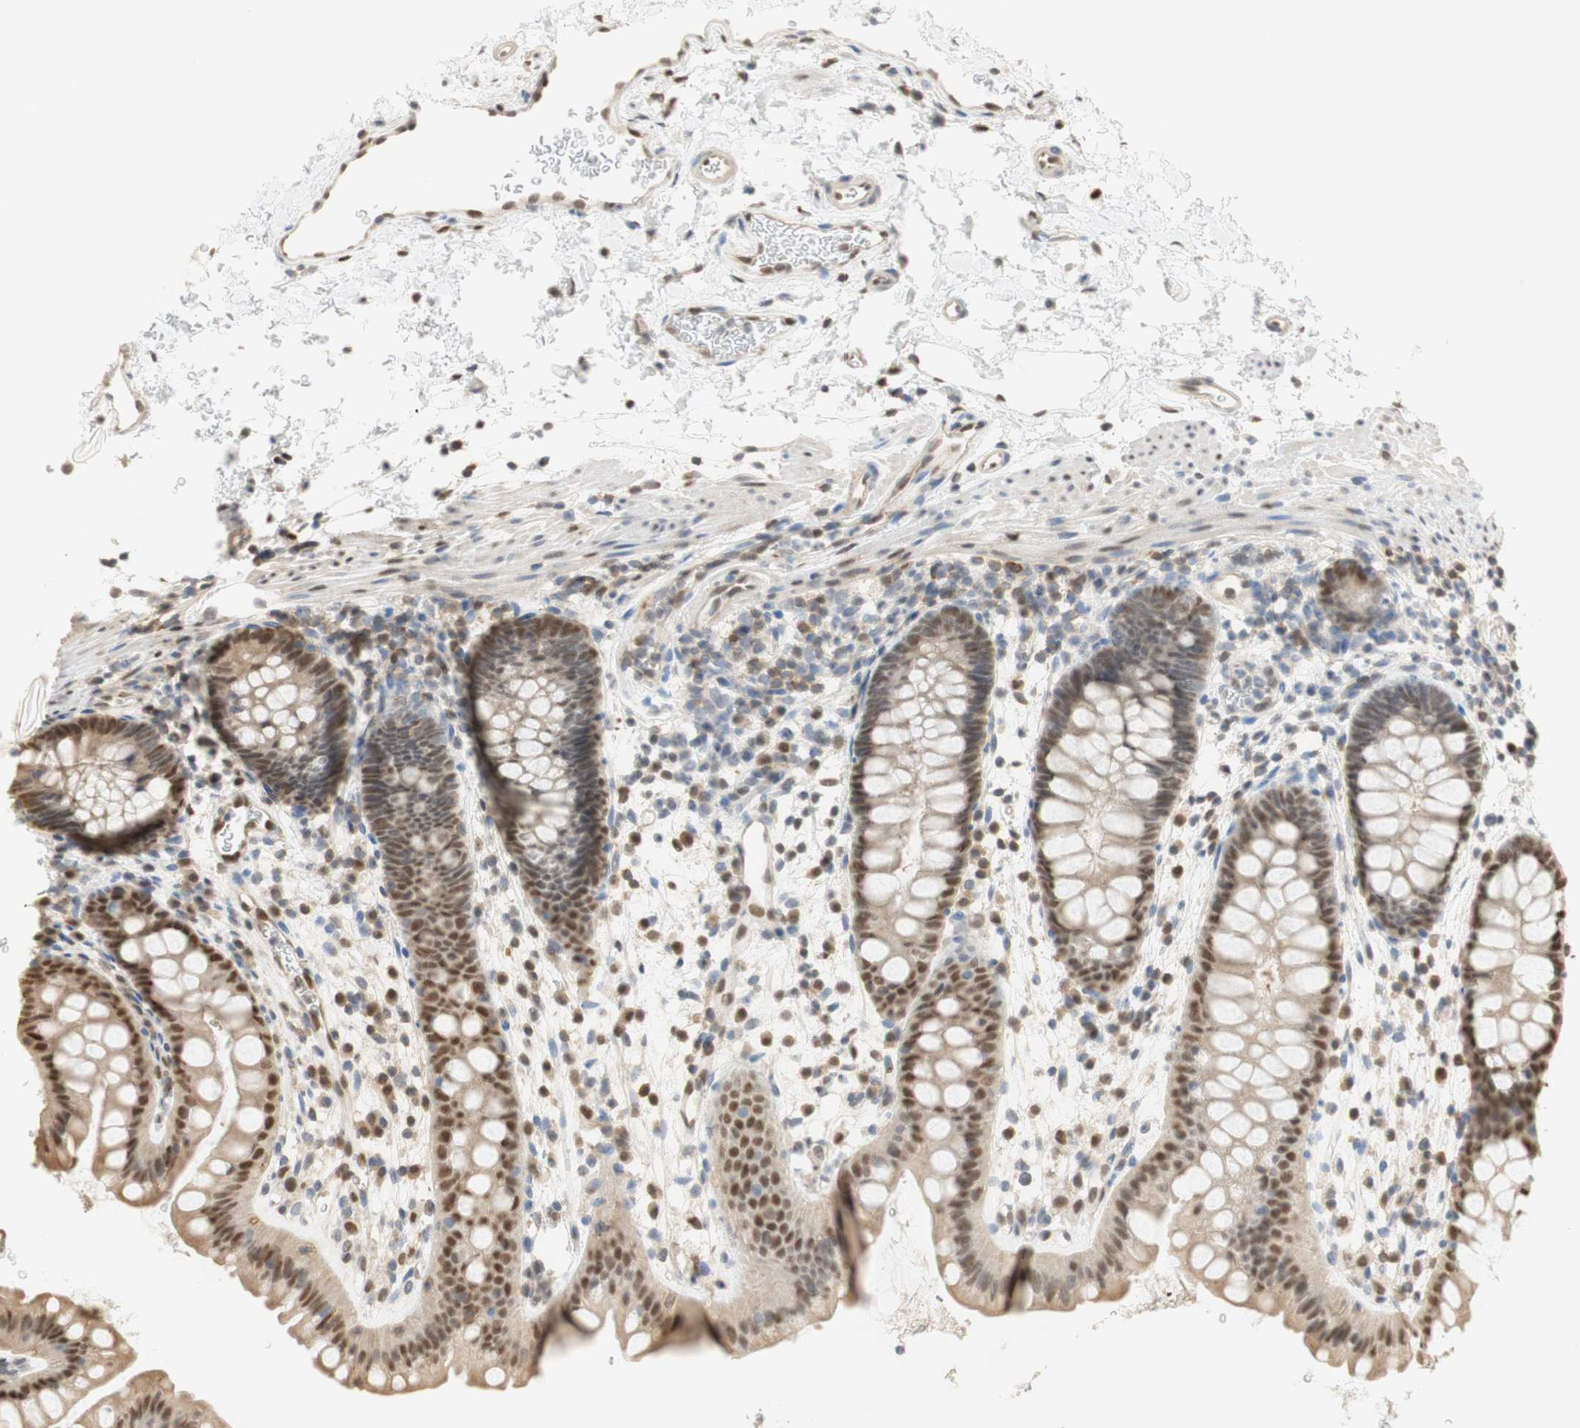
{"staining": {"intensity": "moderate", "quantity": ">75%", "location": "cytoplasmic/membranous,nuclear"}, "tissue": "rectum", "cell_type": "Glandular cells", "image_type": "normal", "snomed": [{"axis": "morphology", "description": "Normal tissue, NOS"}, {"axis": "topography", "description": "Rectum"}], "caption": "This photomicrograph exhibits immunohistochemistry (IHC) staining of normal rectum, with medium moderate cytoplasmic/membranous,nuclear staining in approximately >75% of glandular cells.", "gene": "NAP1L4", "patient": {"sex": "female", "age": 24}}